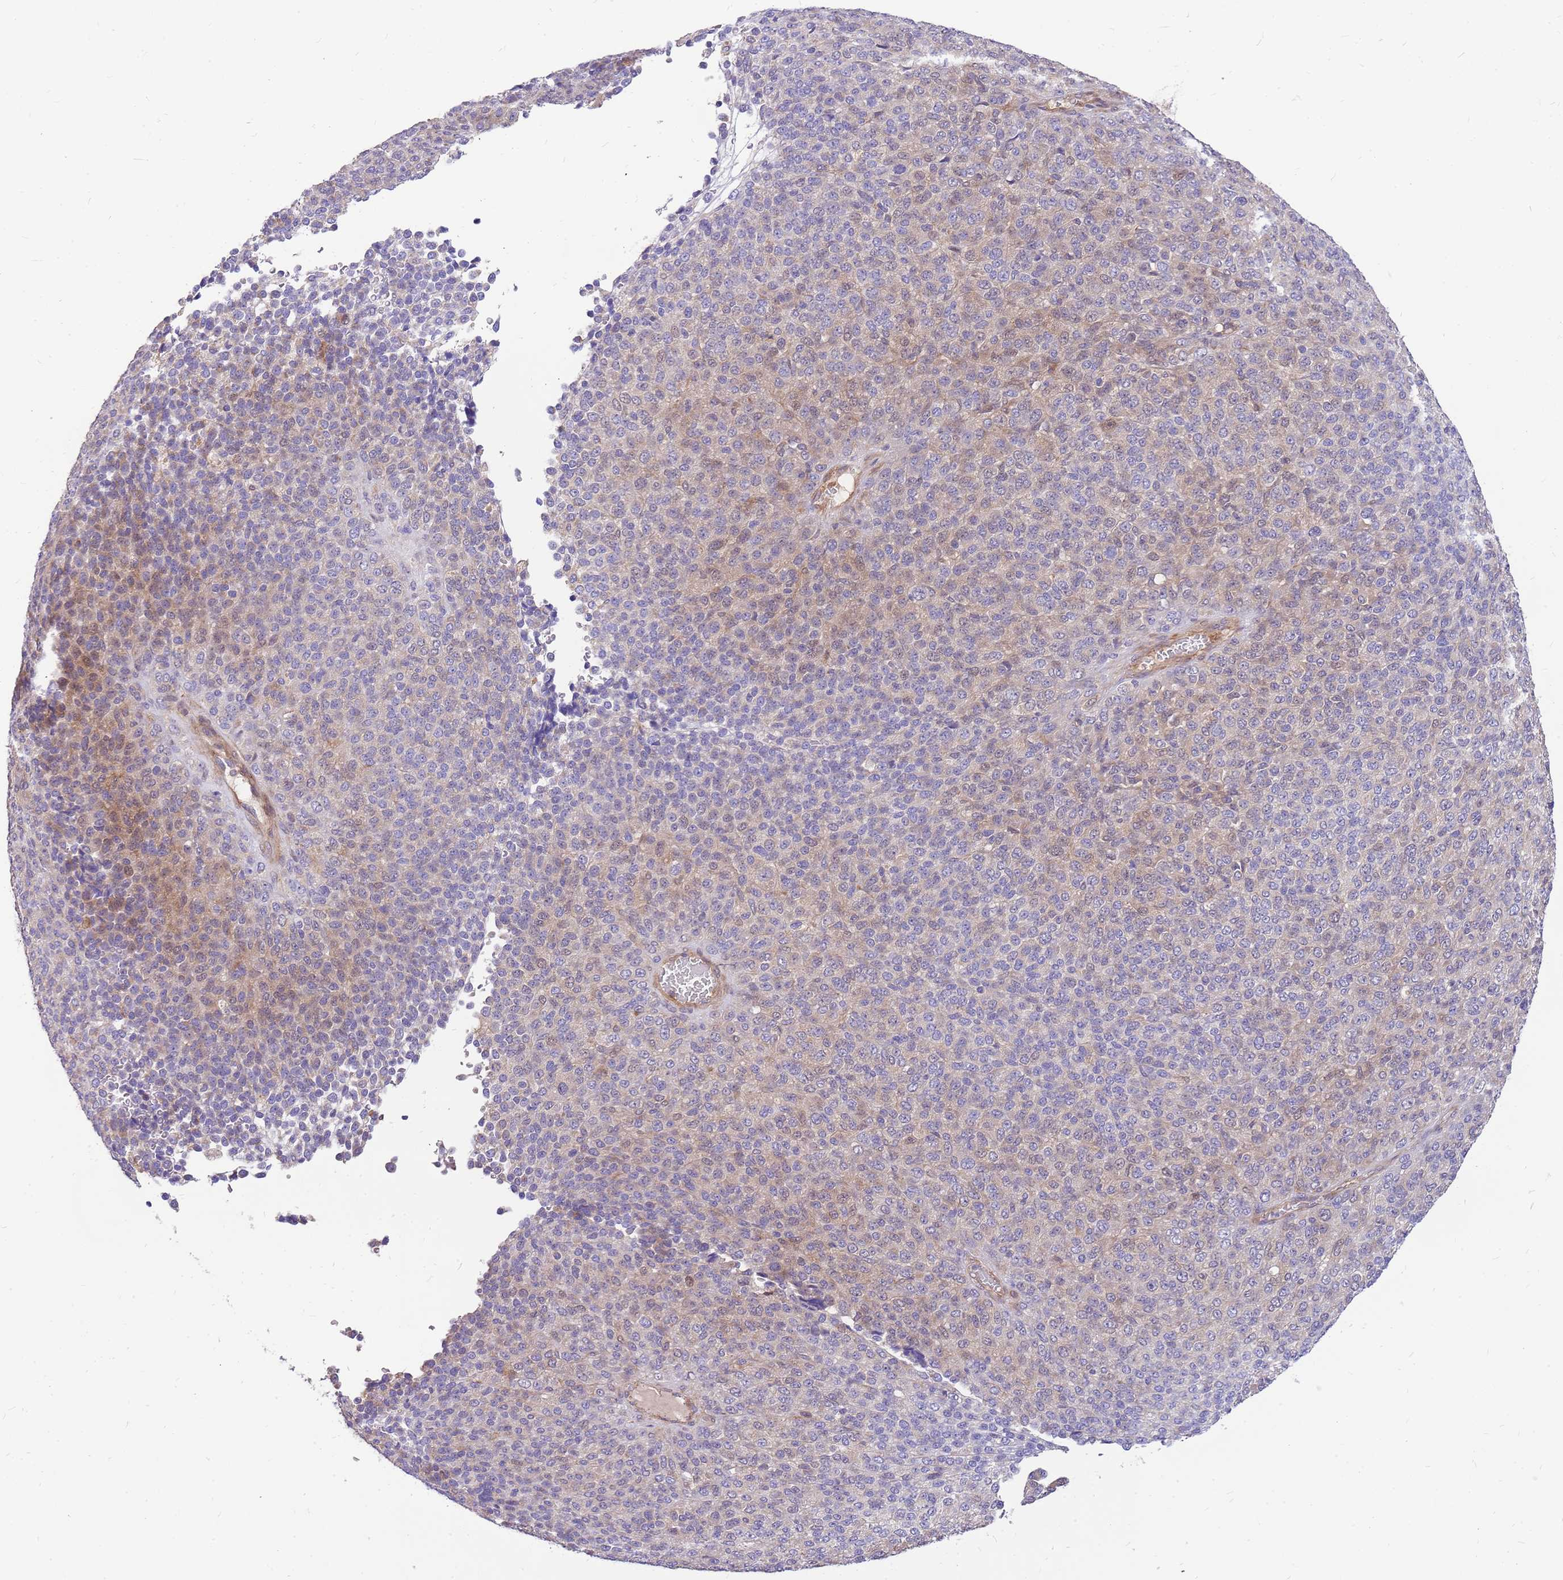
{"staining": {"intensity": "weak", "quantity": "<25%", "location": "cytoplasmic/membranous"}, "tissue": "melanoma", "cell_type": "Tumor cells", "image_type": "cancer", "snomed": [{"axis": "morphology", "description": "Malignant melanoma, Metastatic site"}, {"axis": "topography", "description": "Brain"}], "caption": "Immunohistochemical staining of human melanoma demonstrates no significant expression in tumor cells.", "gene": "MVD", "patient": {"sex": "female", "age": 56}}